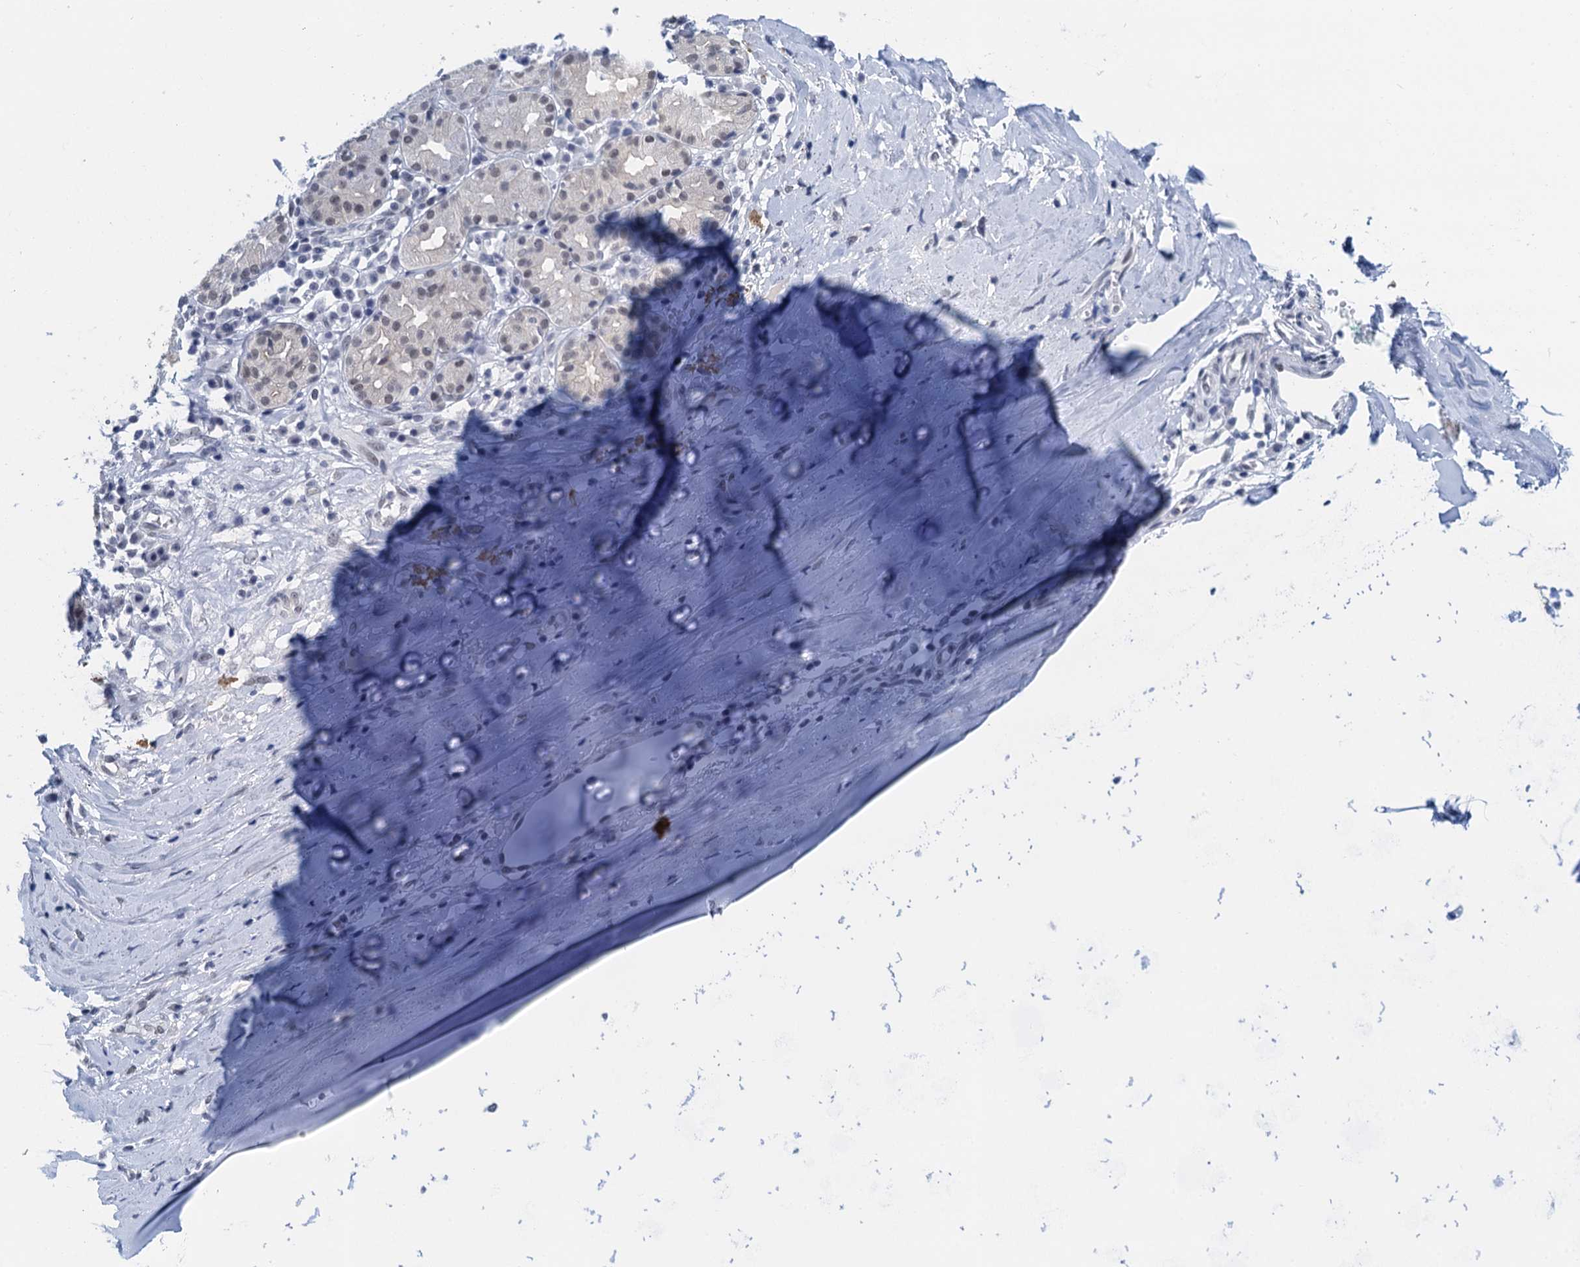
{"staining": {"intensity": "negative", "quantity": "none", "location": "none"}, "tissue": "soft tissue", "cell_type": "Chondrocytes", "image_type": "normal", "snomed": [{"axis": "morphology", "description": "Normal tissue, NOS"}, {"axis": "morphology", "description": "Basal cell carcinoma"}, {"axis": "topography", "description": "Cartilage tissue"}, {"axis": "topography", "description": "Nasopharynx"}, {"axis": "topography", "description": "Oral tissue"}], "caption": "A histopathology image of human soft tissue is negative for staining in chondrocytes. (IHC, brightfield microscopy, high magnification).", "gene": "EPS8L1", "patient": {"sex": "female", "age": 77}}